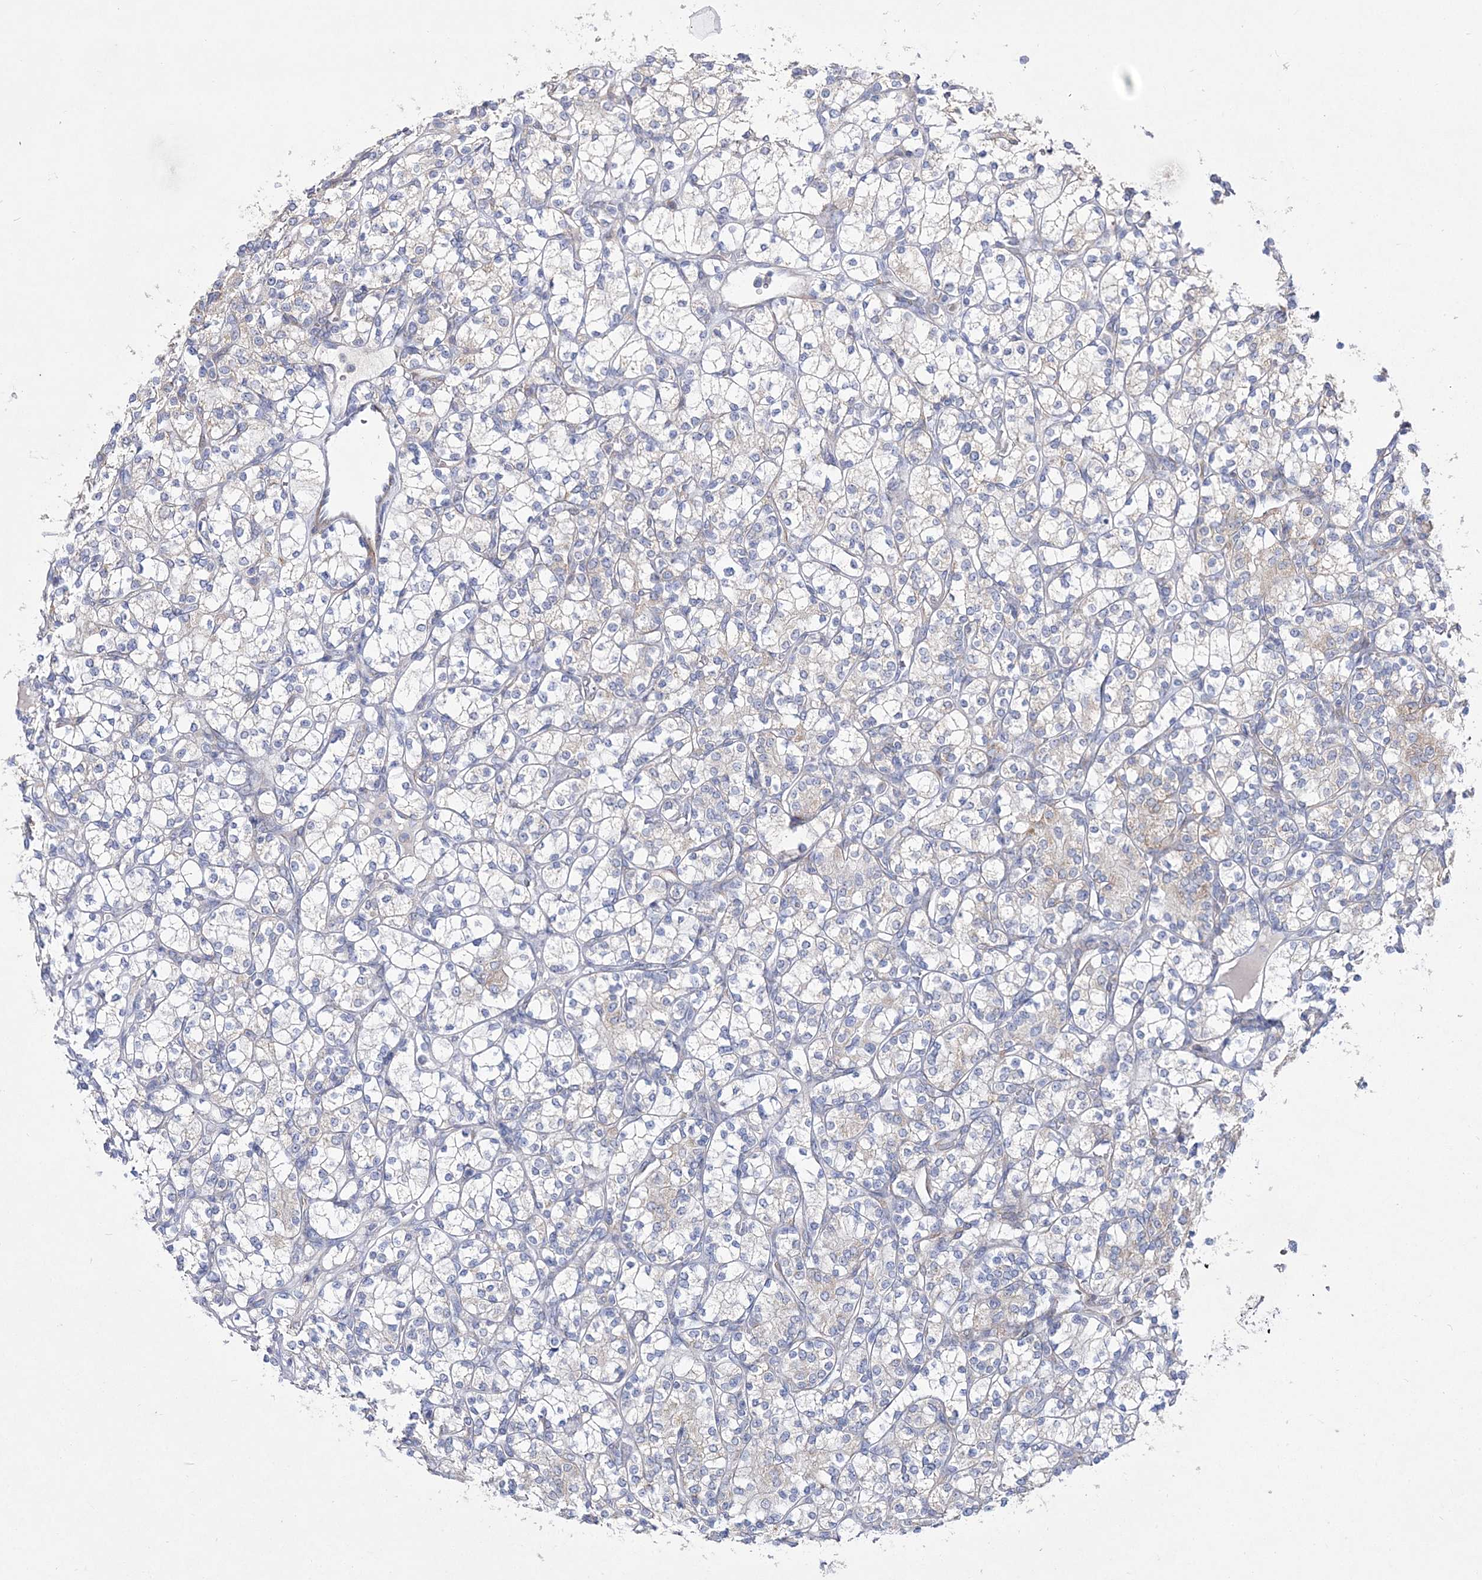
{"staining": {"intensity": "weak", "quantity": "<25%", "location": "cytoplasmic/membranous"}, "tissue": "renal cancer", "cell_type": "Tumor cells", "image_type": "cancer", "snomed": [{"axis": "morphology", "description": "Adenocarcinoma, NOS"}, {"axis": "topography", "description": "Kidney"}], "caption": "Tumor cells show no significant protein staining in renal cancer (adenocarcinoma).", "gene": "ANO1", "patient": {"sex": "male", "age": 77}}